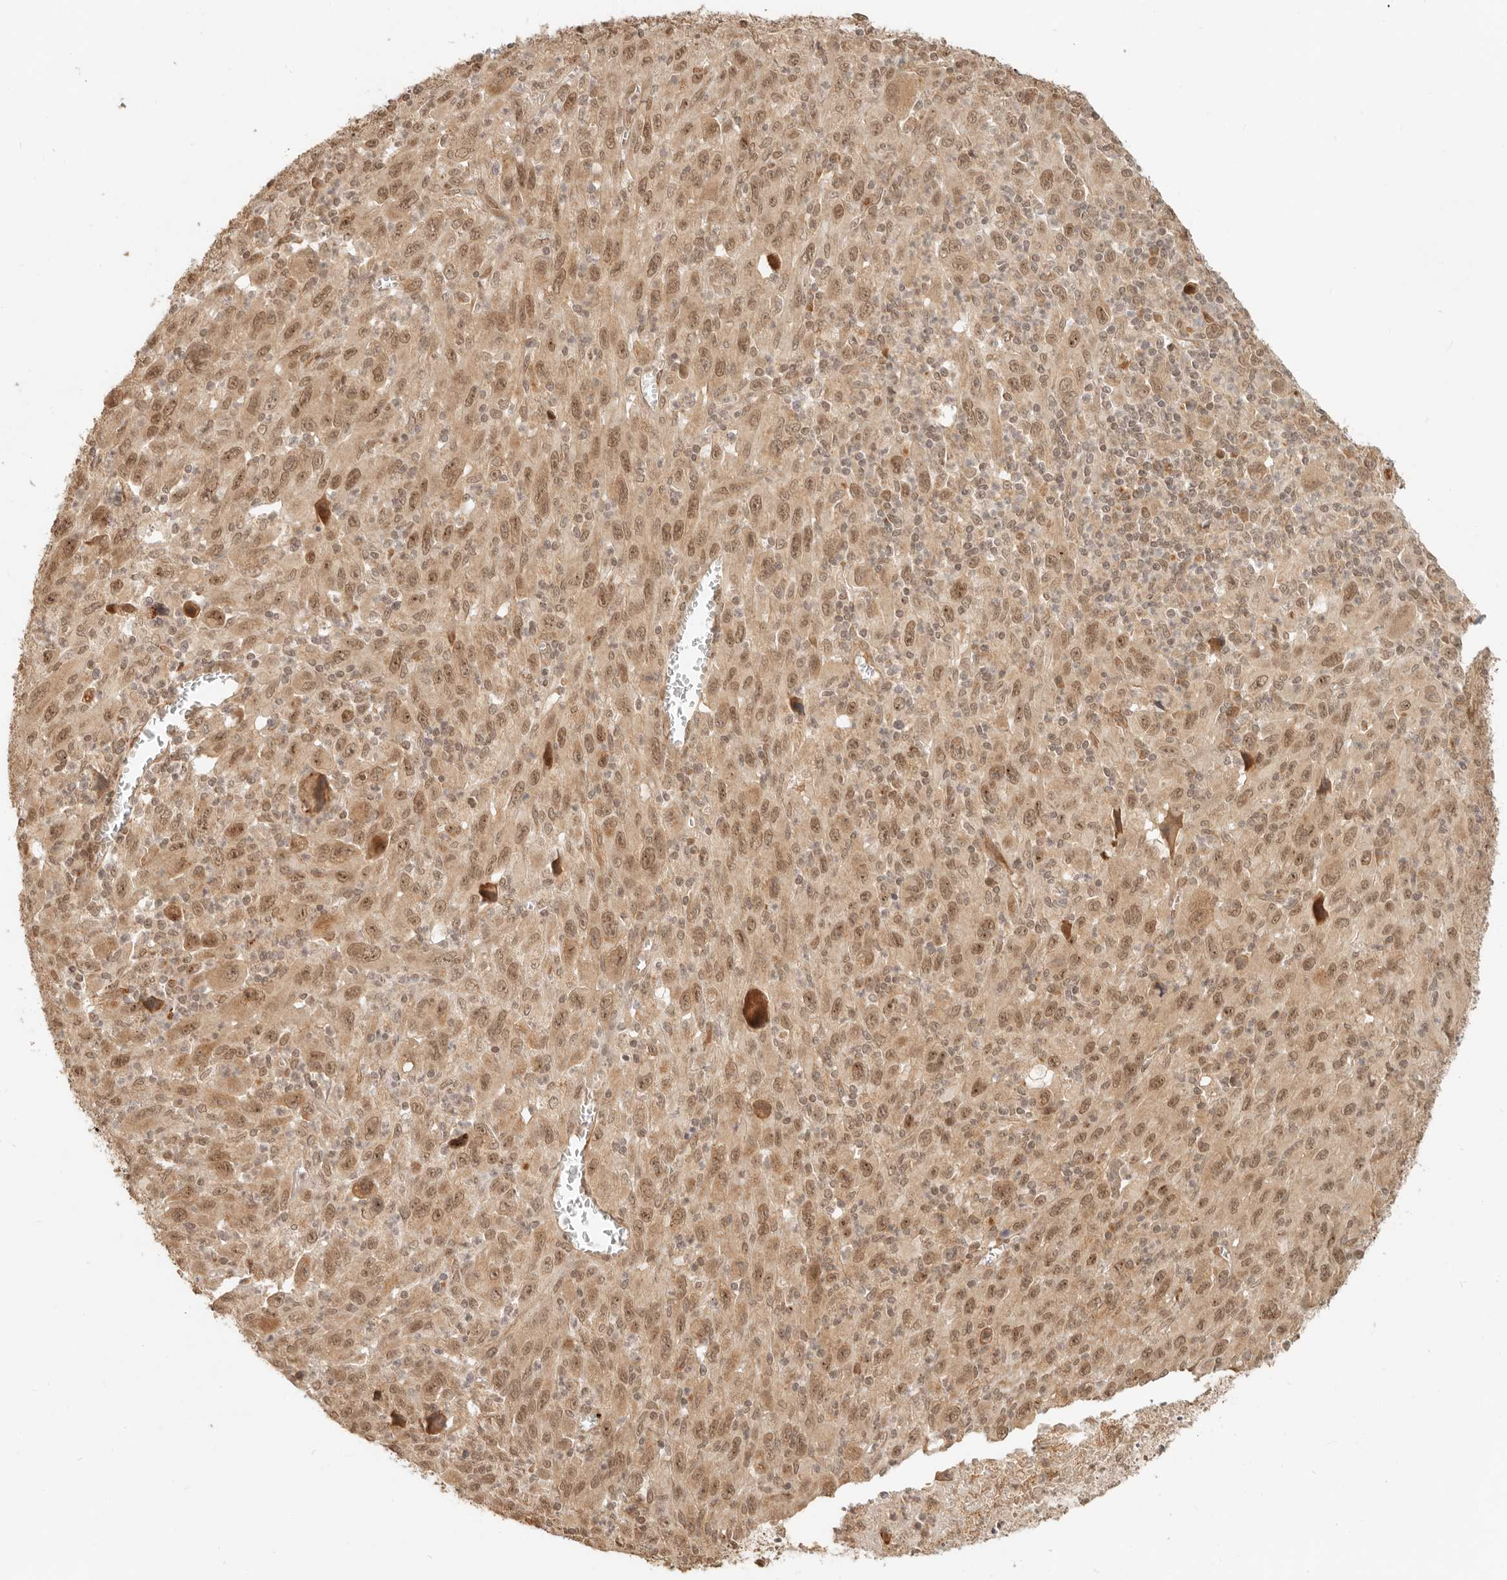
{"staining": {"intensity": "moderate", "quantity": ">75%", "location": "nuclear"}, "tissue": "melanoma", "cell_type": "Tumor cells", "image_type": "cancer", "snomed": [{"axis": "morphology", "description": "Malignant melanoma, Metastatic site"}, {"axis": "topography", "description": "Skin"}], "caption": "Malignant melanoma (metastatic site) stained for a protein (brown) displays moderate nuclear positive positivity in approximately >75% of tumor cells.", "gene": "BAALC", "patient": {"sex": "female", "age": 56}}